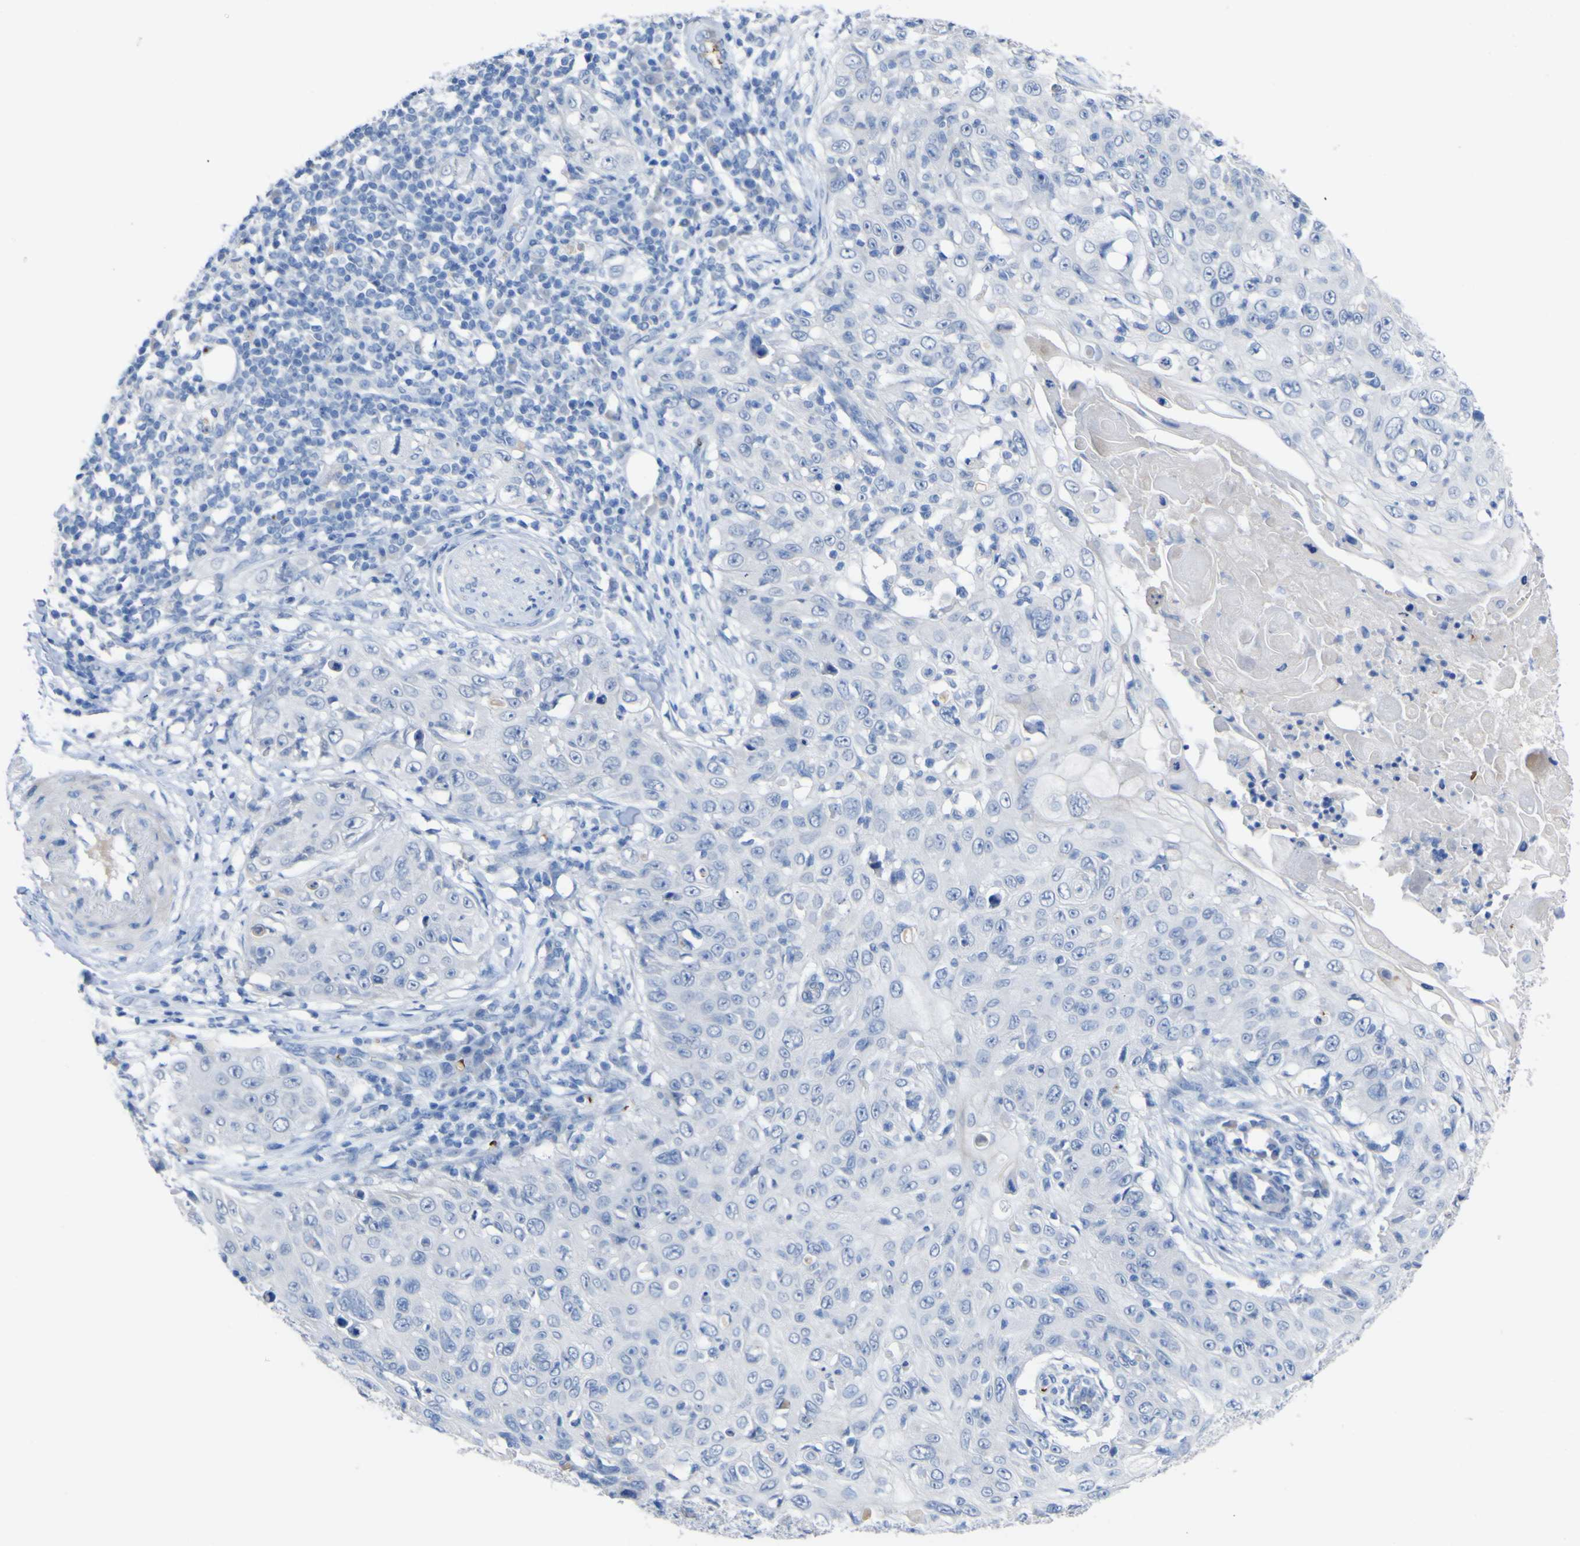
{"staining": {"intensity": "negative", "quantity": "none", "location": "none"}, "tissue": "skin cancer", "cell_type": "Tumor cells", "image_type": "cancer", "snomed": [{"axis": "morphology", "description": "Squamous cell carcinoma, NOS"}, {"axis": "topography", "description": "Skin"}], "caption": "Immunohistochemical staining of human skin cancer (squamous cell carcinoma) shows no significant positivity in tumor cells. (DAB IHC visualized using brightfield microscopy, high magnification).", "gene": "GCM1", "patient": {"sex": "male", "age": 86}}